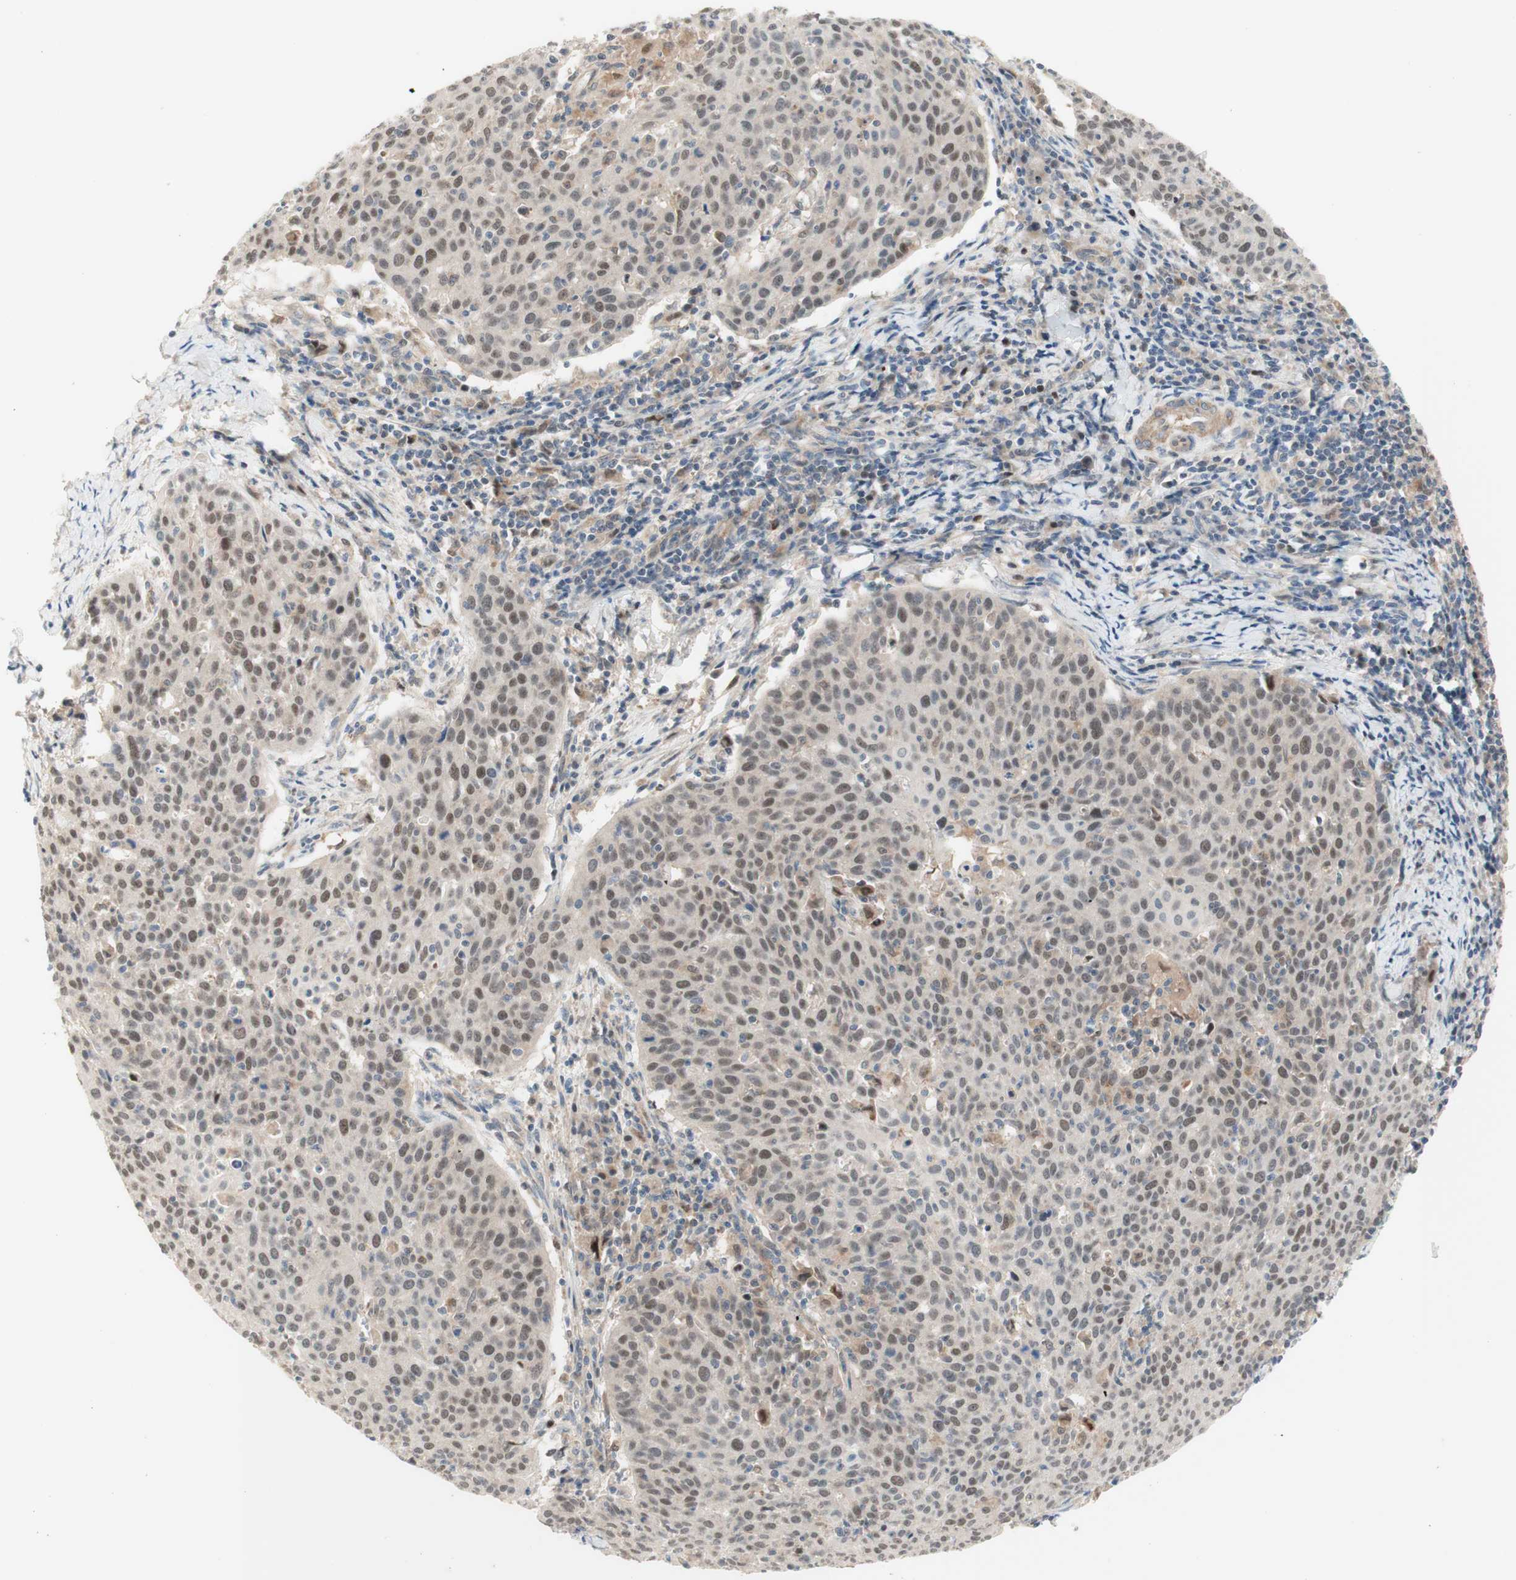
{"staining": {"intensity": "weak", "quantity": ">75%", "location": "nuclear"}, "tissue": "cervical cancer", "cell_type": "Tumor cells", "image_type": "cancer", "snomed": [{"axis": "morphology", "description": "Squamous cell carcinoma, NOS"}, {"axis": "topography", "description": "Cervix"}], "caption": "Brown immunohistochemical staining in human cervical cancer (squamous cell carcinoma) reveals weak nuclear staining in approximately >75% of tumor cells.", "gene": "RFNG", "patient": {"sex": "female", "age": 38}}